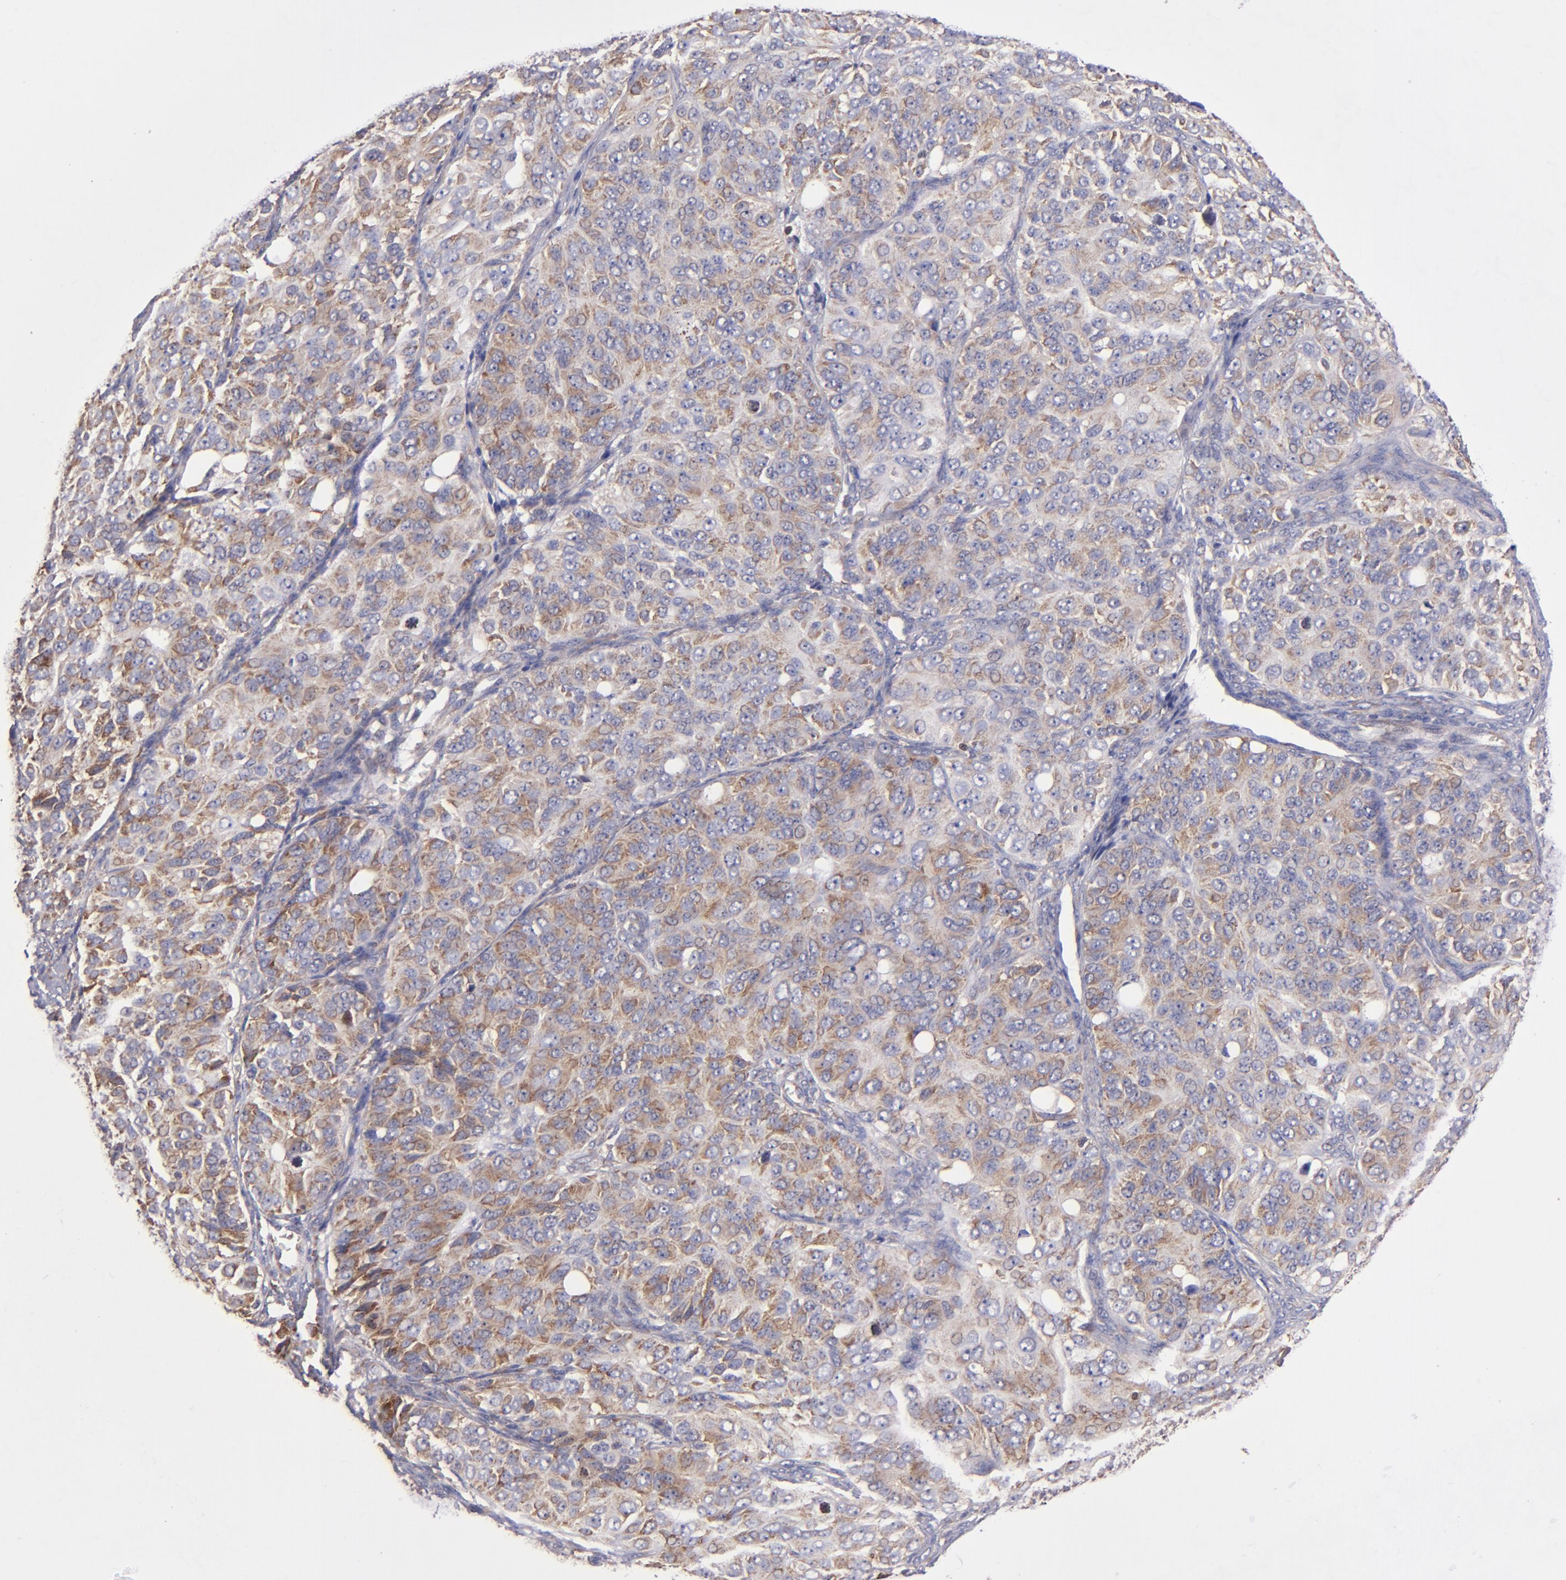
{"staining": {"intensity": "moderate", "quantity": ">75%", "location": "cytoplasmic/membranous"}, "tissue": "ovarian cancer", "cell_type": "Tumor cells", "image_type": "cancer", "snomed": [{"axis": "morphology", "description": "Carcinoma, endometroid"}, {"axis": "topography", "description": "Ovary"}], "caption": "Moderate cytoplasmic/membranous protein staining is seen in about >75% of tumor cells in ovarian endometroid carcinoma. (DAB IHC, brown staining for protein, blue staining for nuclei).", "gene": "EIF4ENIF1", "patient": {"sex": "female", "age": 51}}